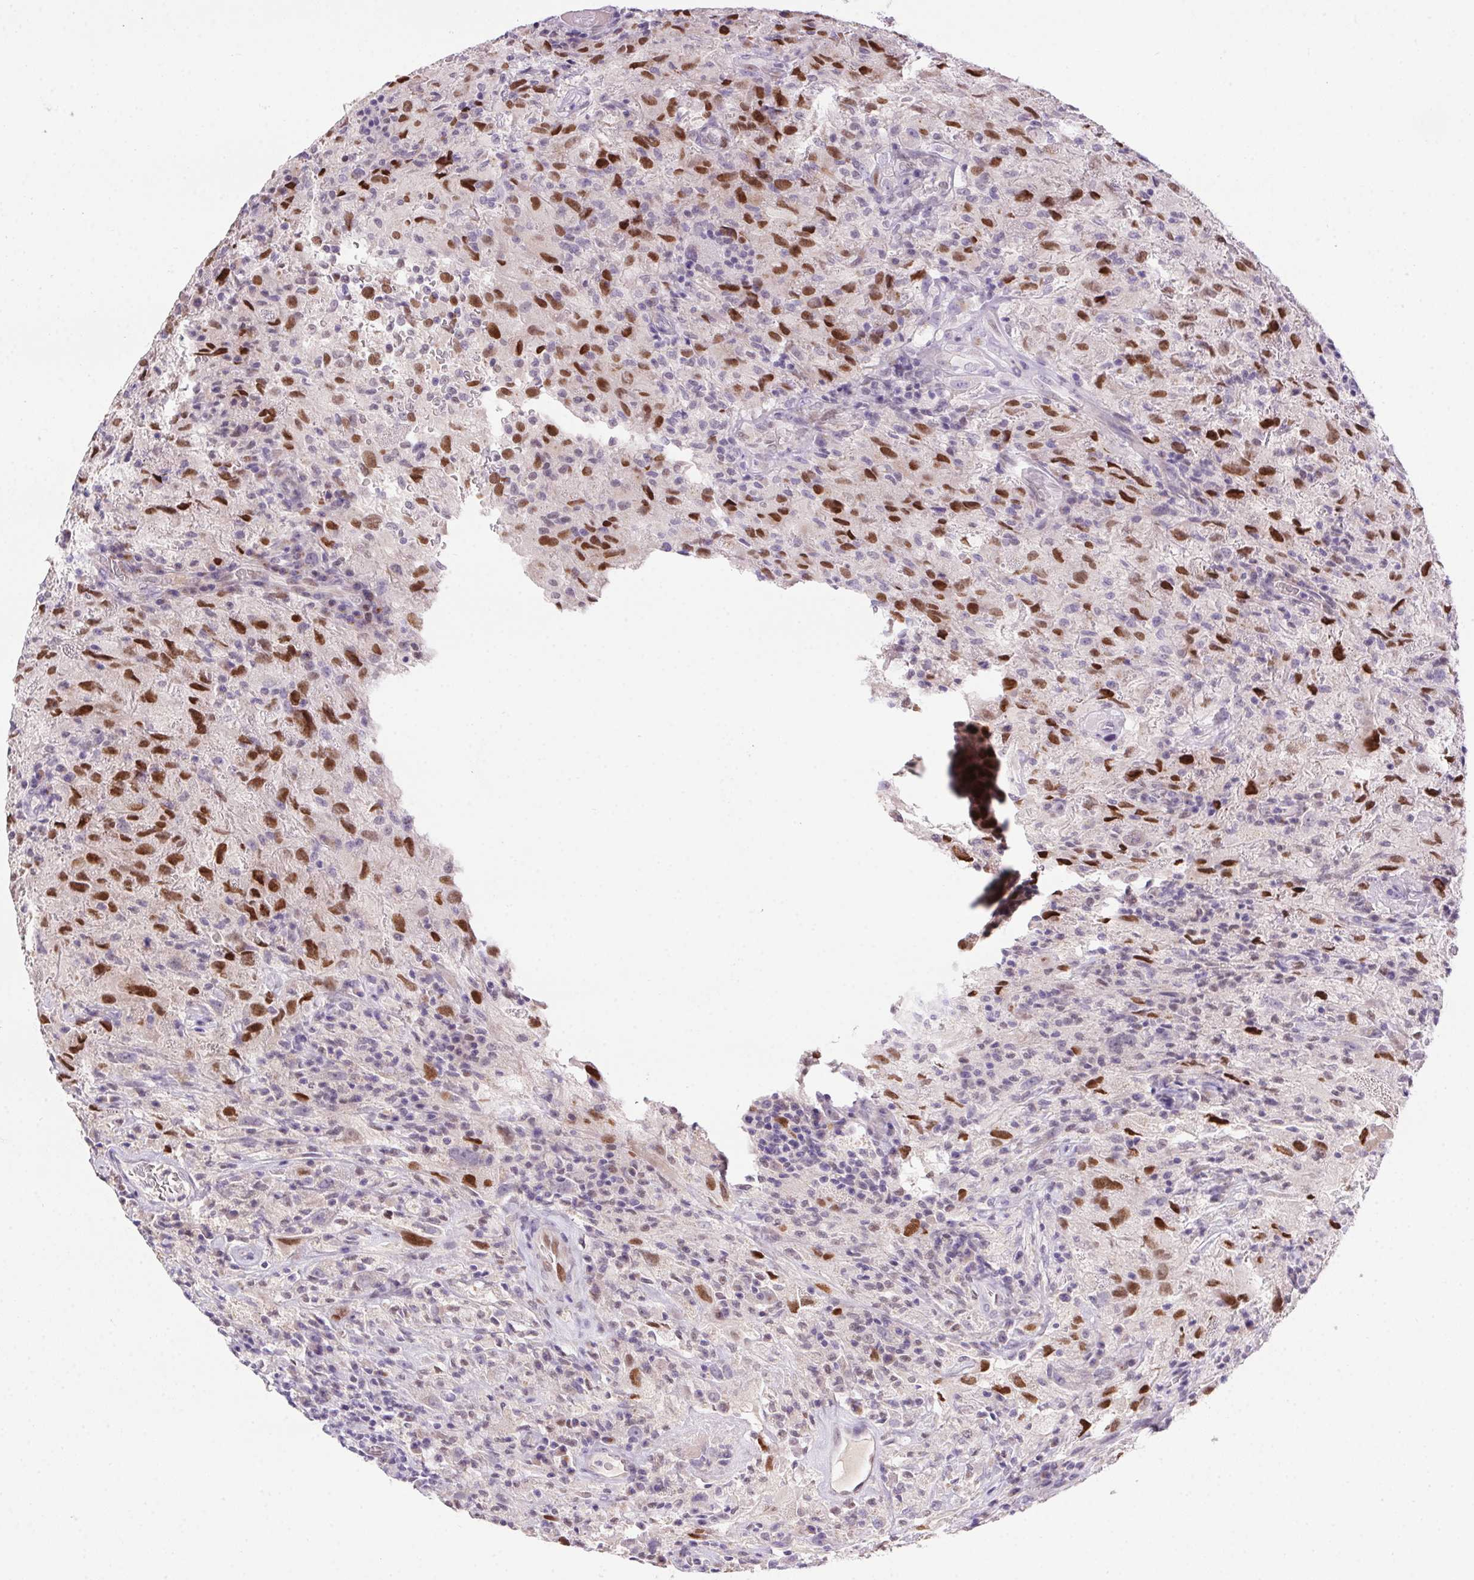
{"staining": {"intensity": "strong", "quantity": "25%-75%", "location": "nuclear"}, "tissue": "glioma", "cell_type": "Tumor cells", "image_type": "cancer", "snomed": [{"axis": "morphology", "description": "Glioma, malignant, High grade"}, {"axis": "topography", "description": "Brain"}], "caption": "Human malignant high-grade glioma stained with a brown dye demonstrates strong nuclear positive staining in approximately 25%-75% of tumor cells.", "gene": "SP9", "patient": {"sex": "male", "age": 68}}